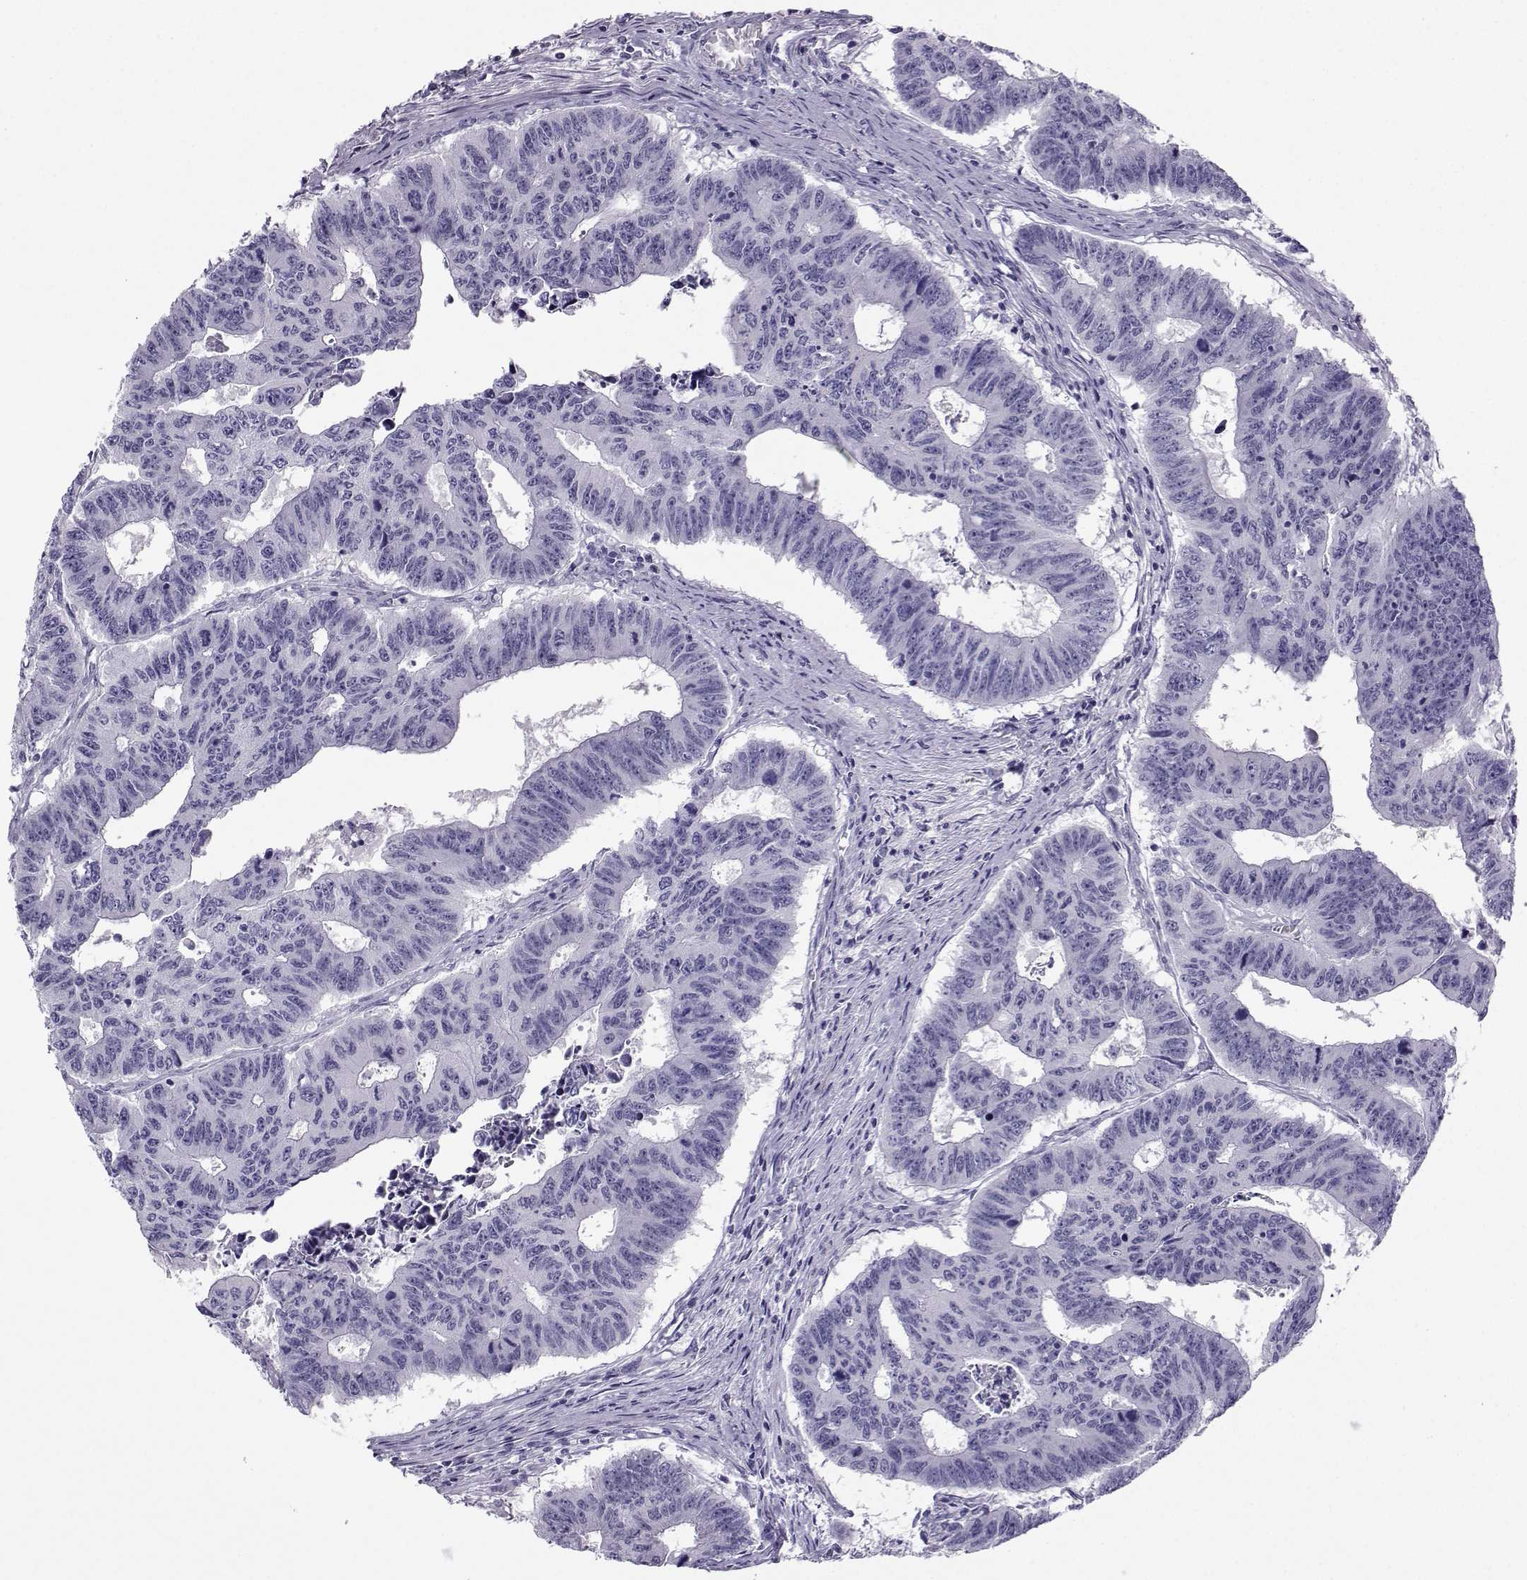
{"staining": {"intensity": "negative", "quantity": "none", "location": "none"}, "tissue": "colorectal cancer", "cell_type": "Tumor cells", "image_type": "cancer", "snomed": [{"axis": "morphology", "description": "Adenocarcinoma, NOS"}, {"axis": "topography", "description": "Appendix"}, {"axis": "topography", "description": "Colon"}, {"axis": "topography", "description": "Cecum"}, {"axis": "topography", "description": "Colon asc"}], "caption": "A high-resolution photomicrograph shows immunohistochemistry (IHC) staining of colorectal cancer (adenocarcinoma), which shows no significant positivity in tumor cells.", "gene": "ARMC2", "patient": {"sex": "female", "age": 85}}